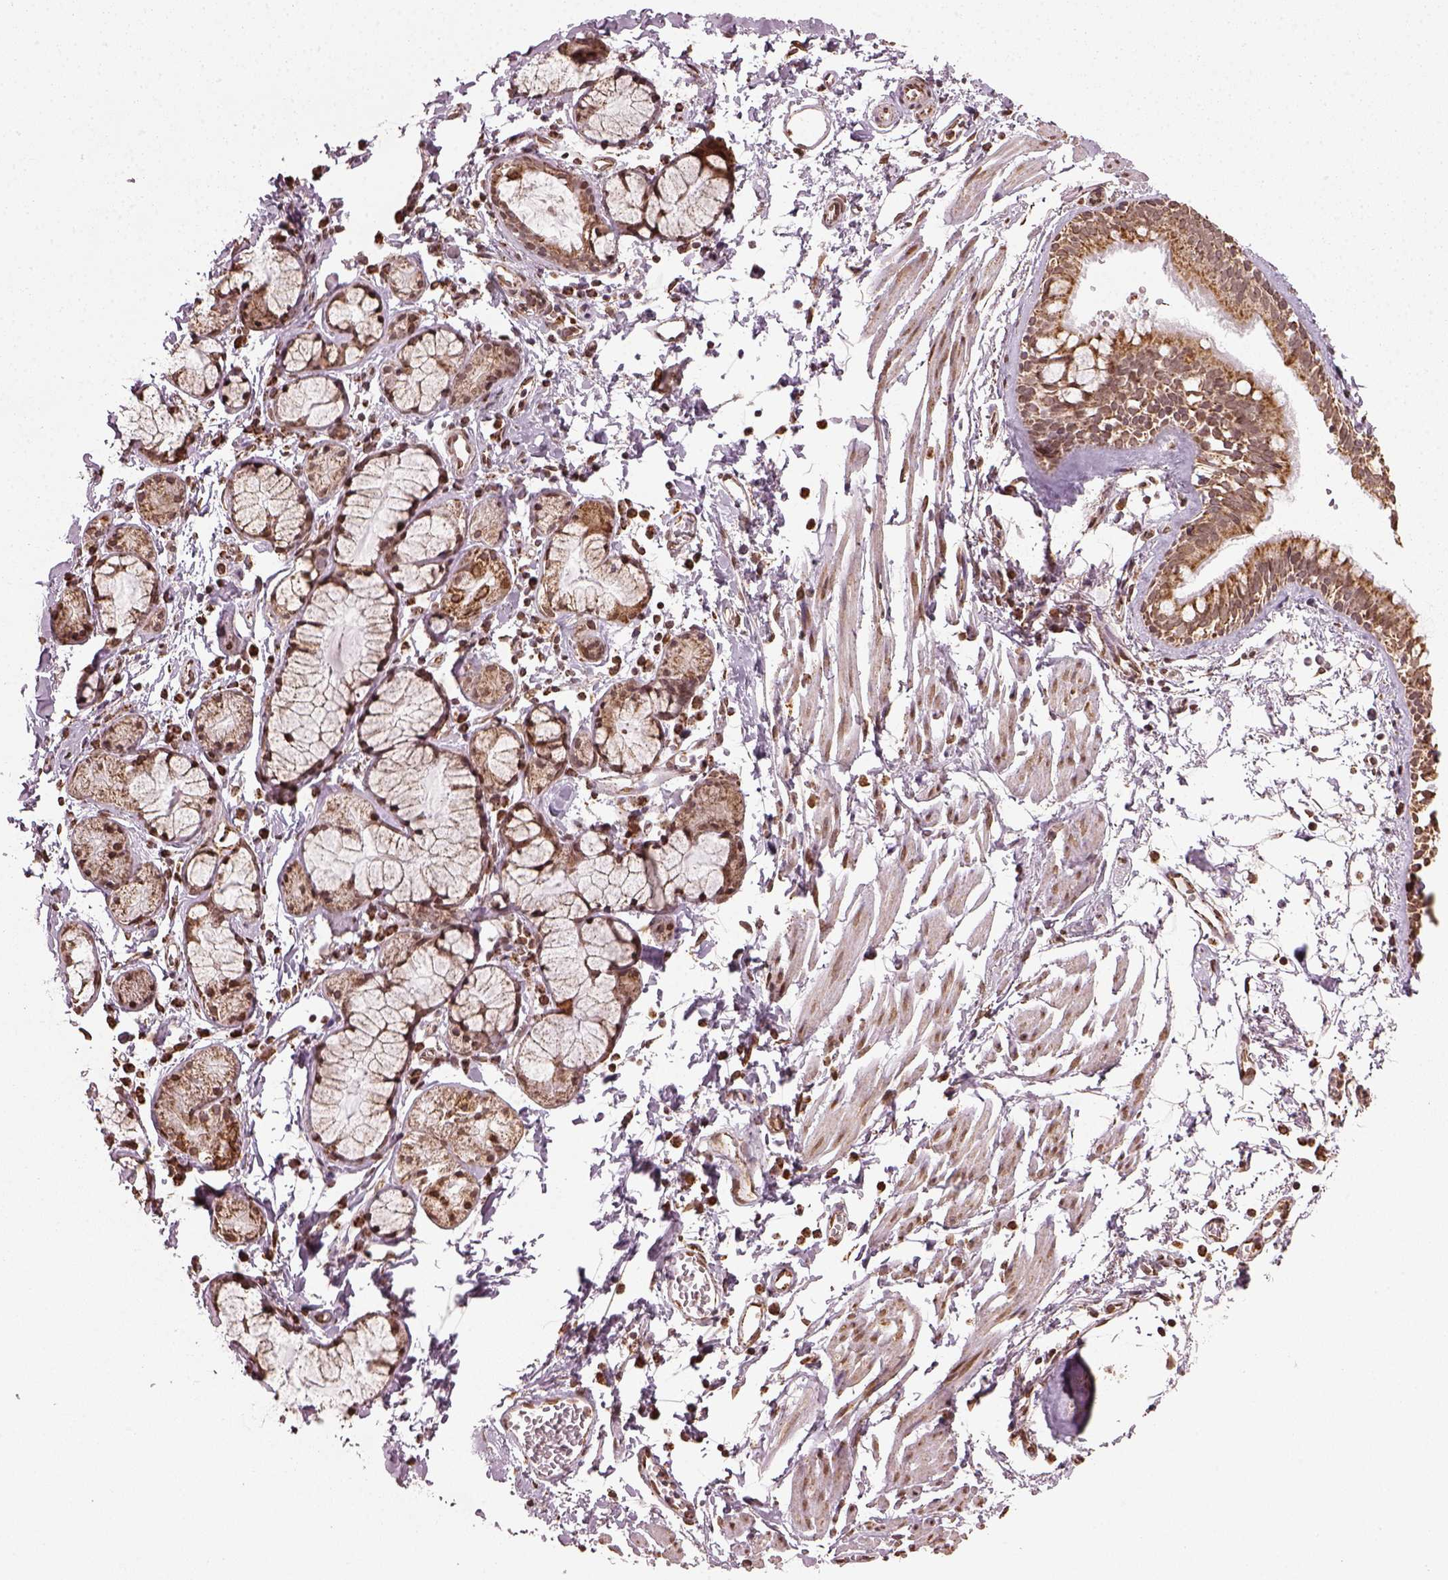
{"staining": {"intensity": "strong", "quantity": "25%-75%", "location": "cytoplasmic/membranous"}, "tissue": "bronchus", "cell_type": "Respiratory epithelial cells", "image_type": "normal", "snomed": [{"axis": "morphology", "description": "Normal tissue, NOS"}, {"axis": "topography", "description": "Cartilage tissue"}, {"axis": "topography", "description": "Bronchus"}], "caption": "Strong cytoplasmic/membranous staining for a protein is identified in approximately 25%-75% of respiratory epithelial cells of unremarkable bronchus using immunohistochemistry (IHC).", "gene": "ACOT2", "patient": {"sex": "female", "age": 59}}